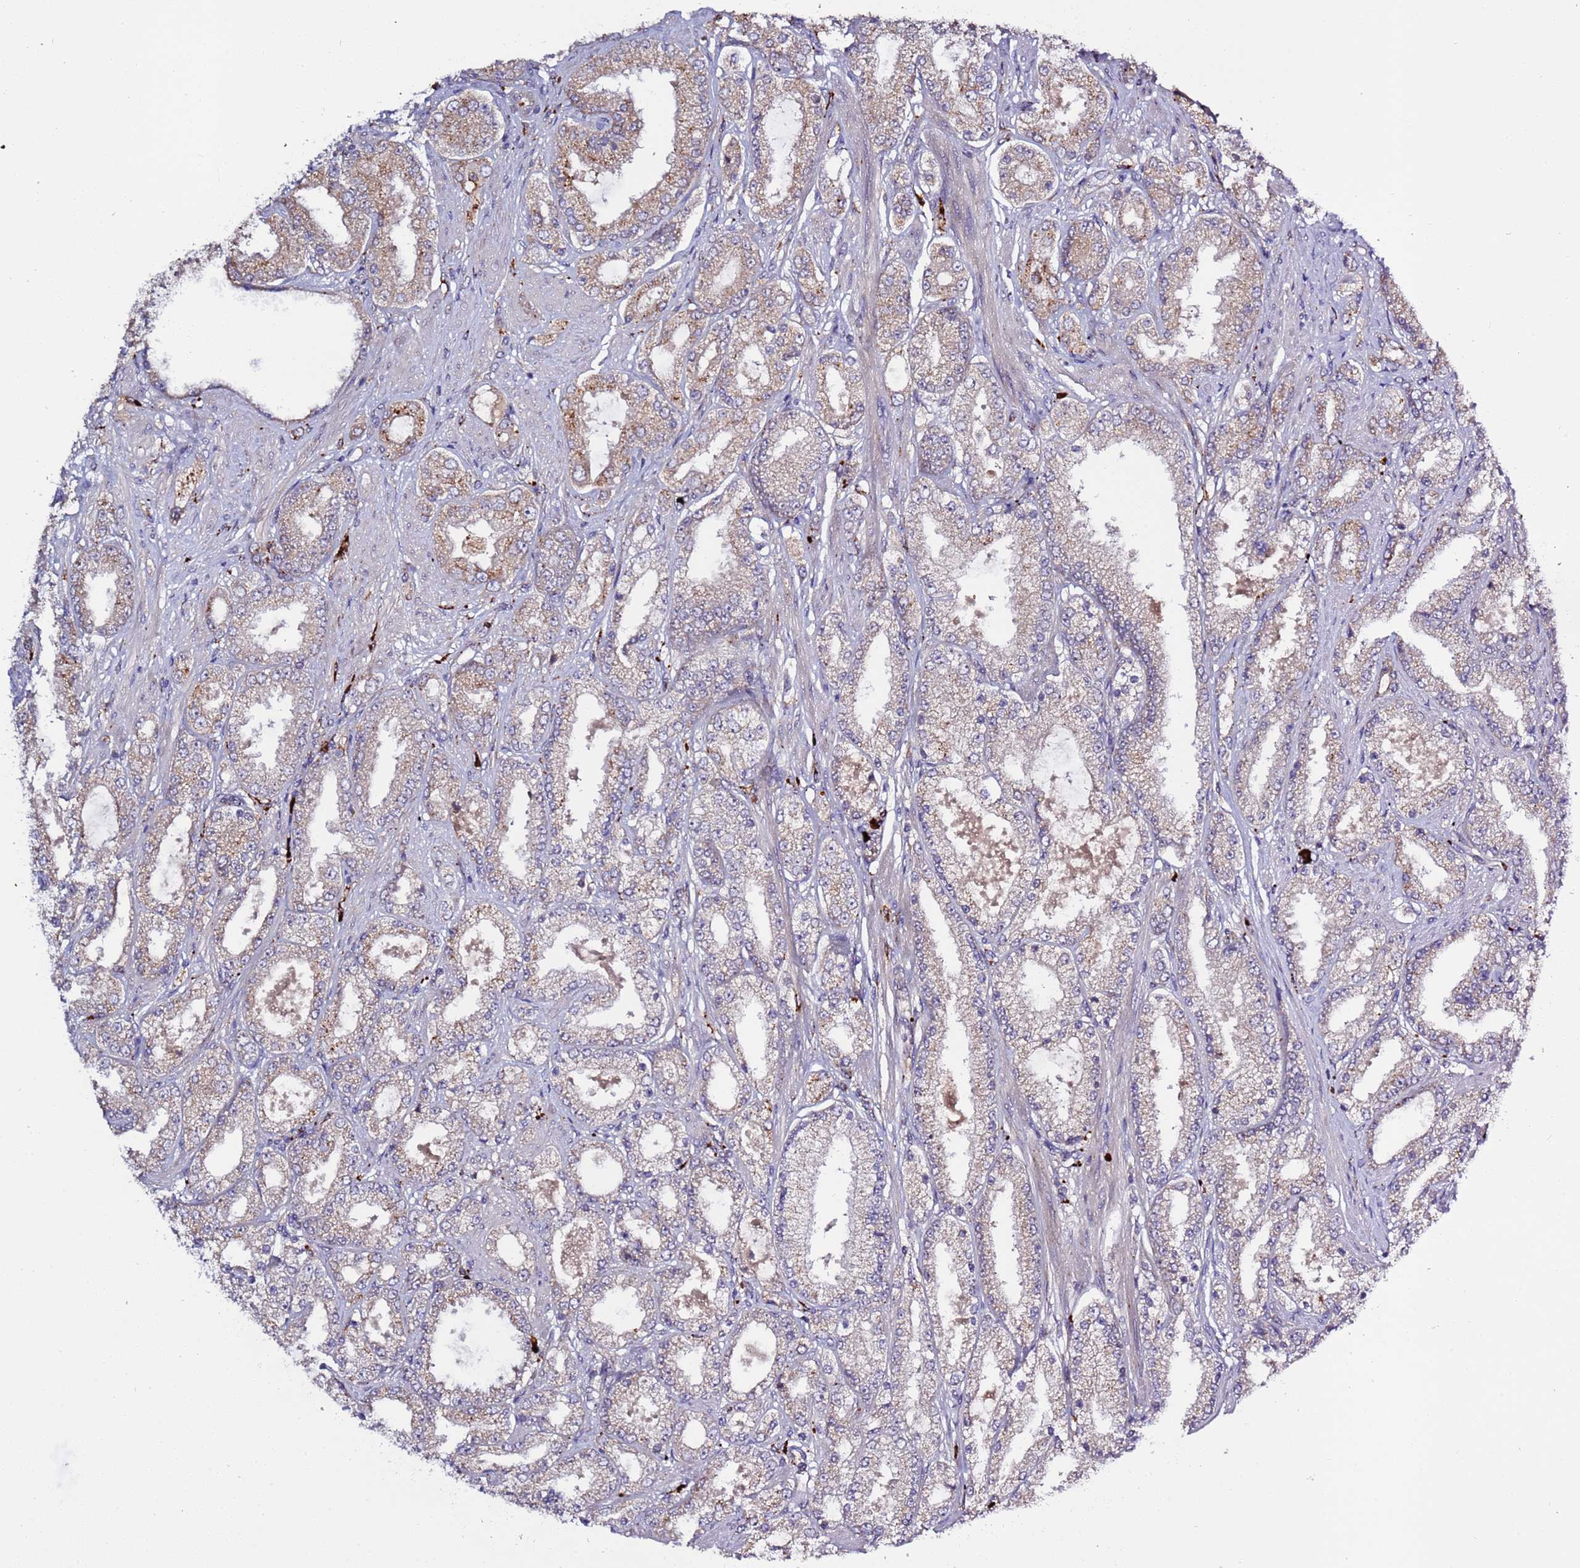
{"staining": {"intensity": "weak", "quantity": "25%-75%", "location": "cytoplasmic/membranous"}, "tissue": "prostate cancer", "cell_type": "Tumor cells", "image_type": "cancer", "snomed": [{"axis": "morphology", "description": "Adenocarcinoma, High grade"}, {"axis": "topography", "description": "Prostate"}], "caption": "This is a histology image of IHC staining of prostate high-grade adenocarcinoma, which shows weak staining in the cytoplasmic/membranous of tumor cells.", "gene": "VPS36", "patient": {"sex": "male", "age": 68}}